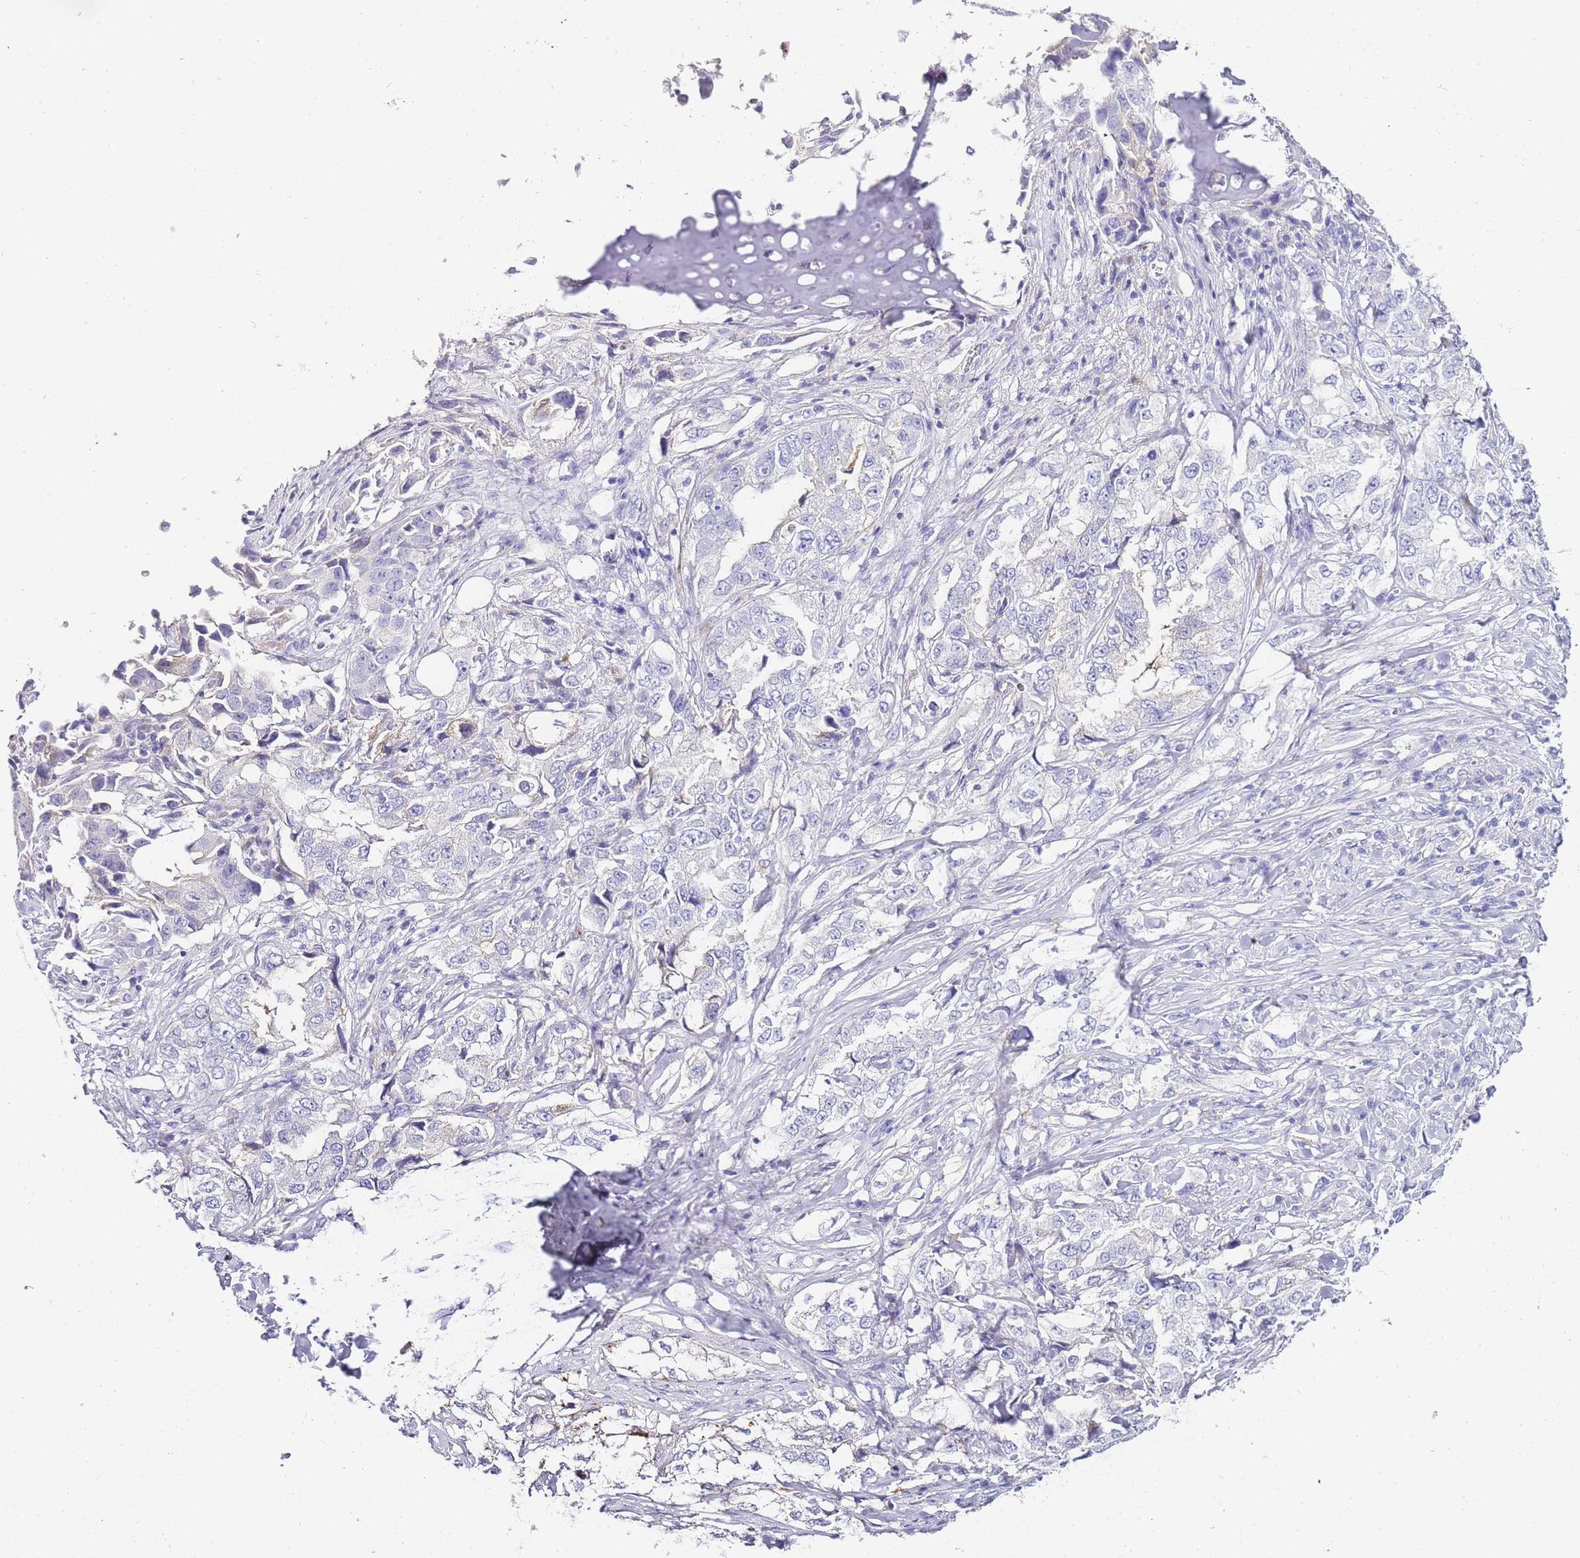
{"staining": {"intensity": "negative", "quantity": "none", "location": "none"}, "tissue": "lung cancer", "cell_type": "Tumor cells", "image_type": "cancer", "snomed": [{"axis": "morphology", "description": "Adenocarcinoma, NOS"}, {"axis": "topography", "description": "Lung"}], "caption": "Tumor cells show no significant staining in lung adenocarcinoma. (DAB immunohistochemistry visualized using brightfield microscopy, high magnification).", "gene": "DPP4", "patient": {"sex": "female", "age": 51}}